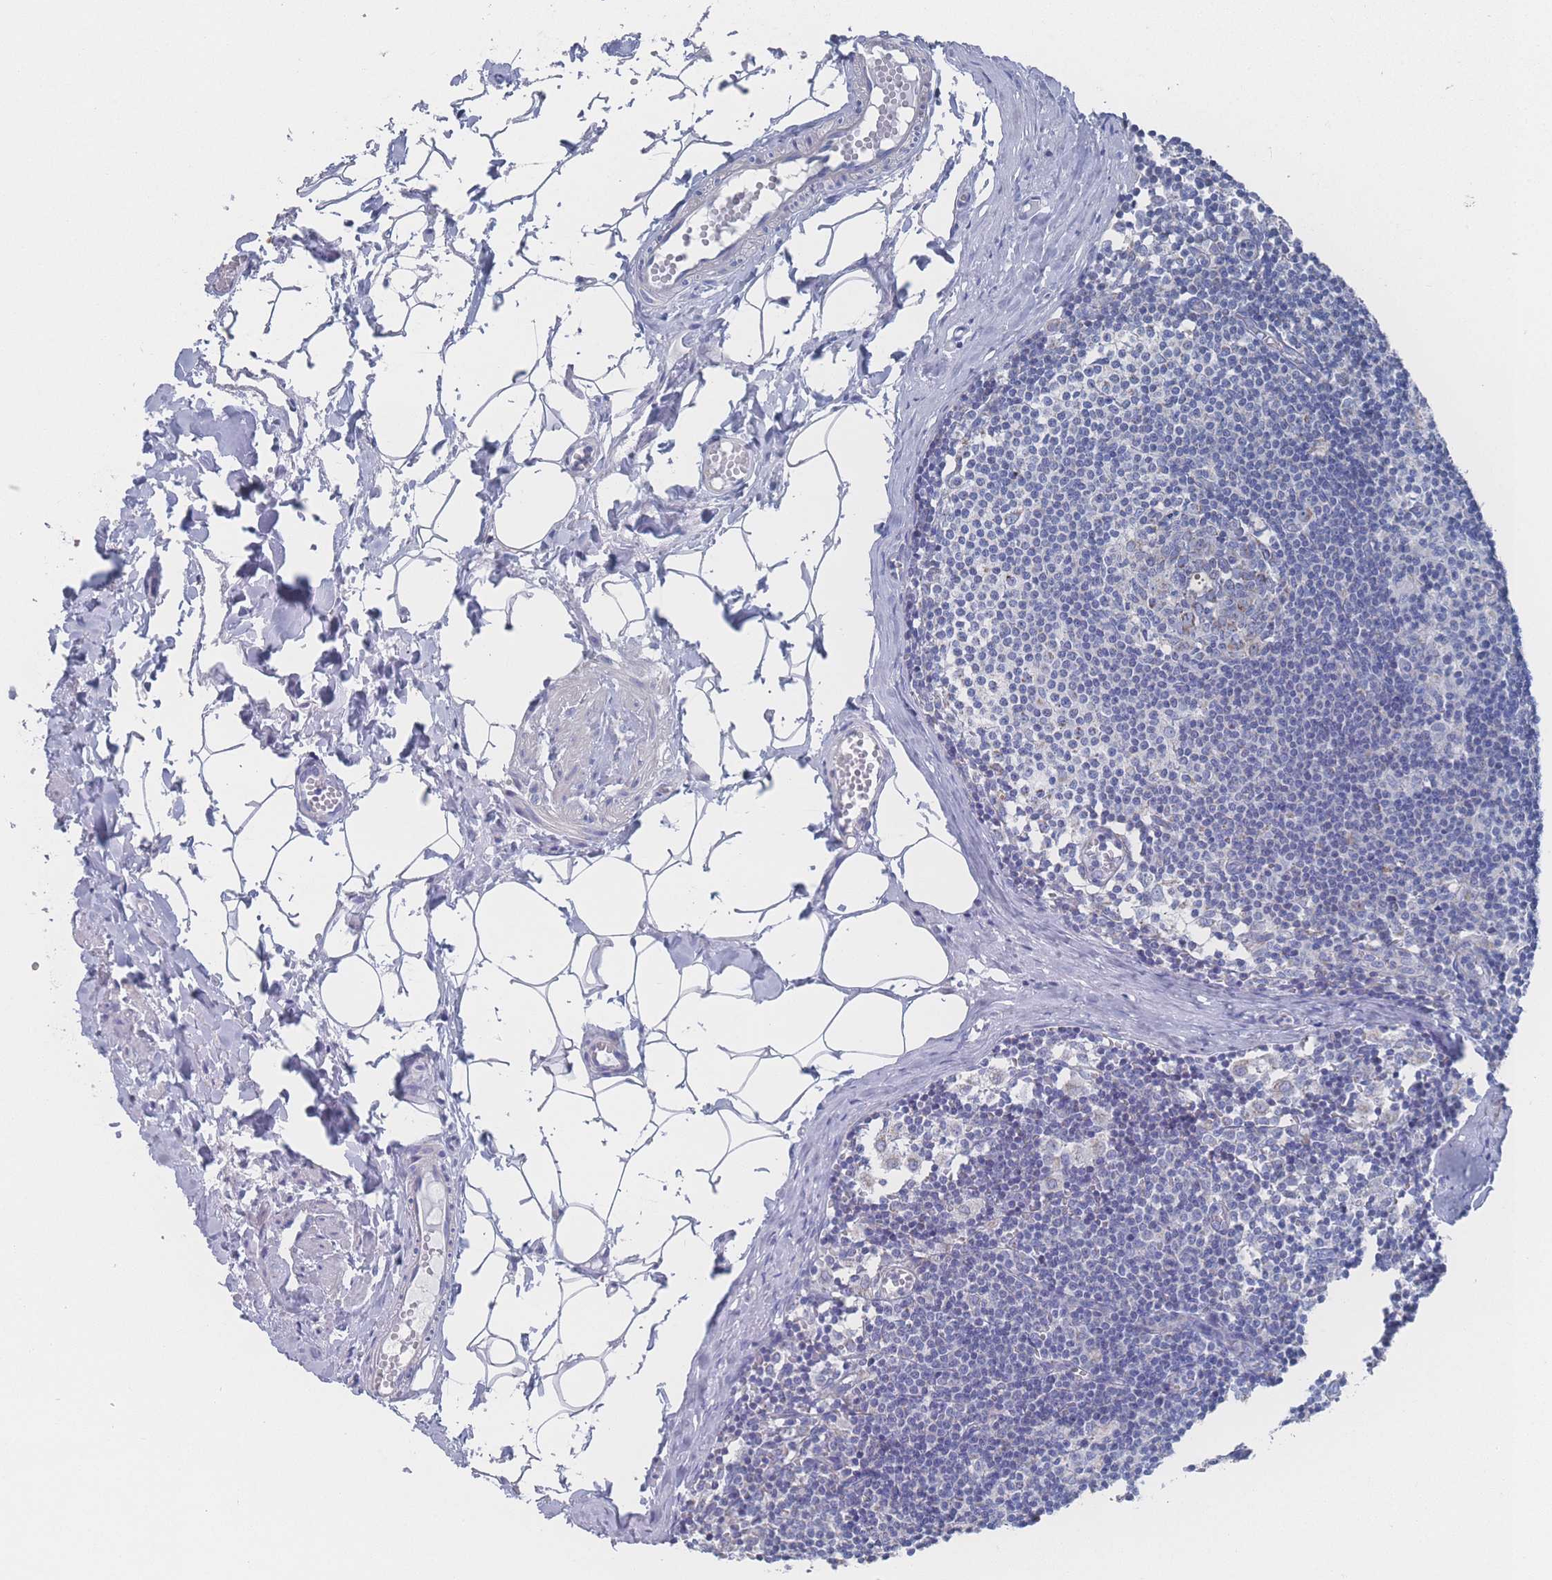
{"staining": {"intensity": "moderate", "quantity": "<25%", "location": "cytoplasmic/membranous"}, "tissue": "lymph node", "cell_type": "Germinal center cells", "image_type": "normal", "snomed": [{"axis": "morphology", "description": "Normal tissue, NOS"}, {"axis": "topography", "description": "Lymph node"}], "caption": "IHC of unremarkable lymph node shows low levels of moderate cytoplasmic/membranous positivity in approximately <25% of germinal center cells.", "gene": "SNPH", "patient": {"sex": "female", "age": 42}}